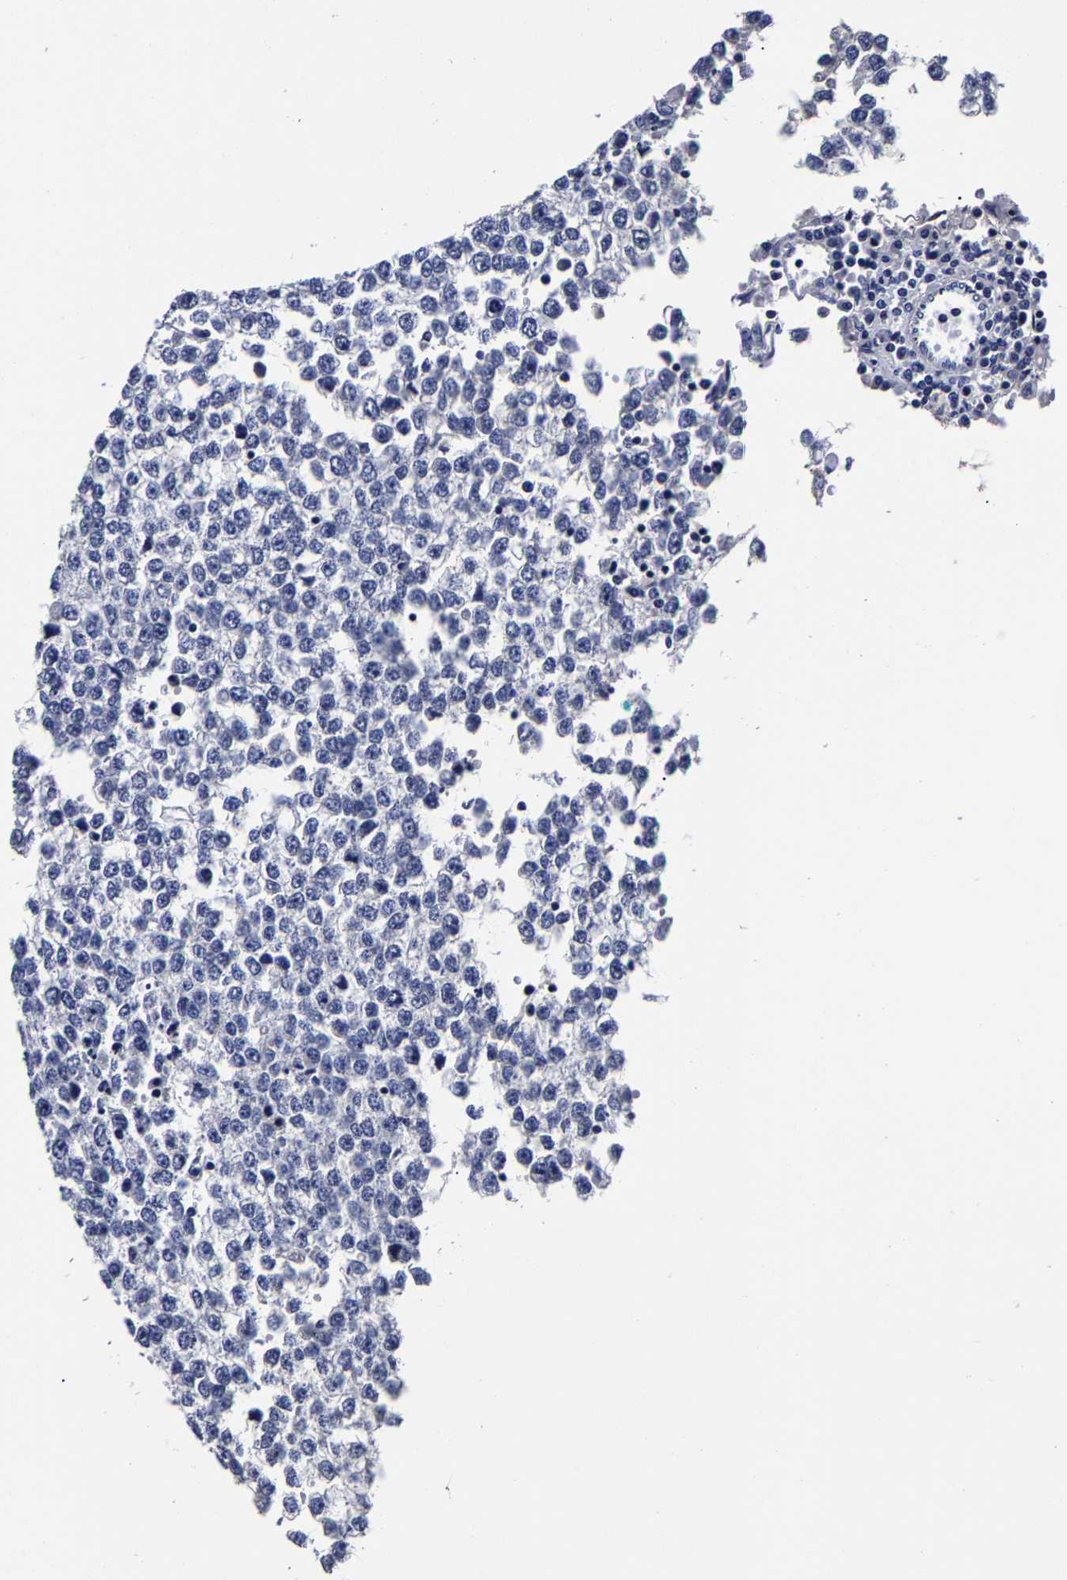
{"staining": {"intensity": "negative", "quantity": "none", "location": "none"}, "tissue": "testis cancer", "cell_type": "Tumor cells", "image_type": "cancer", "snomed": [{"axis": "morphology", "description": "Seminoma, NOS"}, {"axis": "topography", "description": "Testis"}], "caption": "Tumor cells show no significant staining in seminoma (testis).", "gene": "AKAP4", "patient": {"sex": "male", "age": 65}}